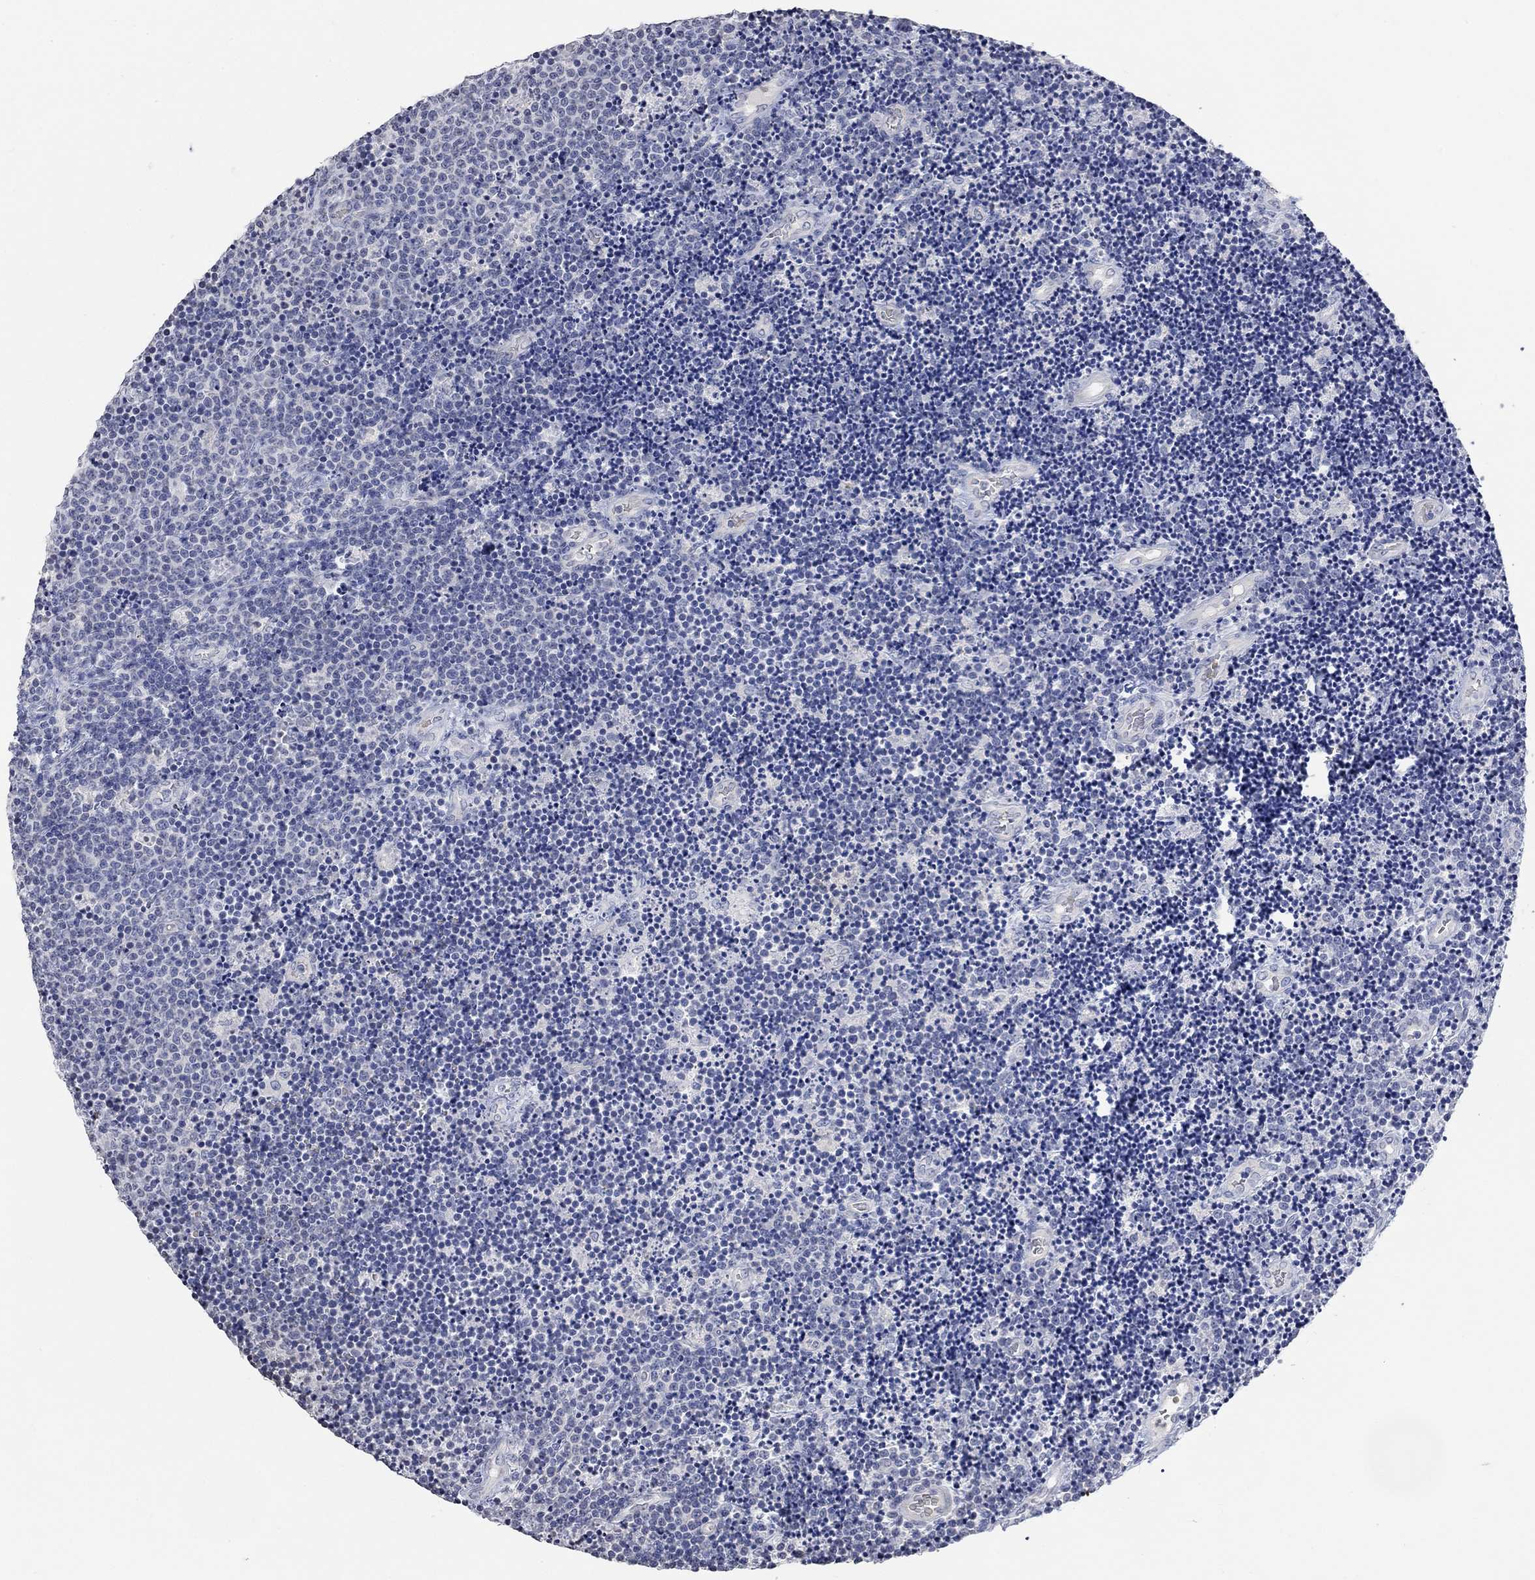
{"staining": {"intensity": "negative", "quantity": "none", "location": "none"}, "tissue": "lymphoma", "cell_type": "Tumor cells", "image_type": "cancer", "snomed": [{"axis": "morphology", "description": "Malignant lymphoma, non-Hodgkin's type, Low grade"}, {"axis": "topography", "description": "Brain"}], "caption": "This is an immunohistochemistry (IHC) photomicrograph of human lymphoma. There is no staining in tumor cells.", "gene": "TMEM255A", "patient": {"sex": "female", "age": 66}}